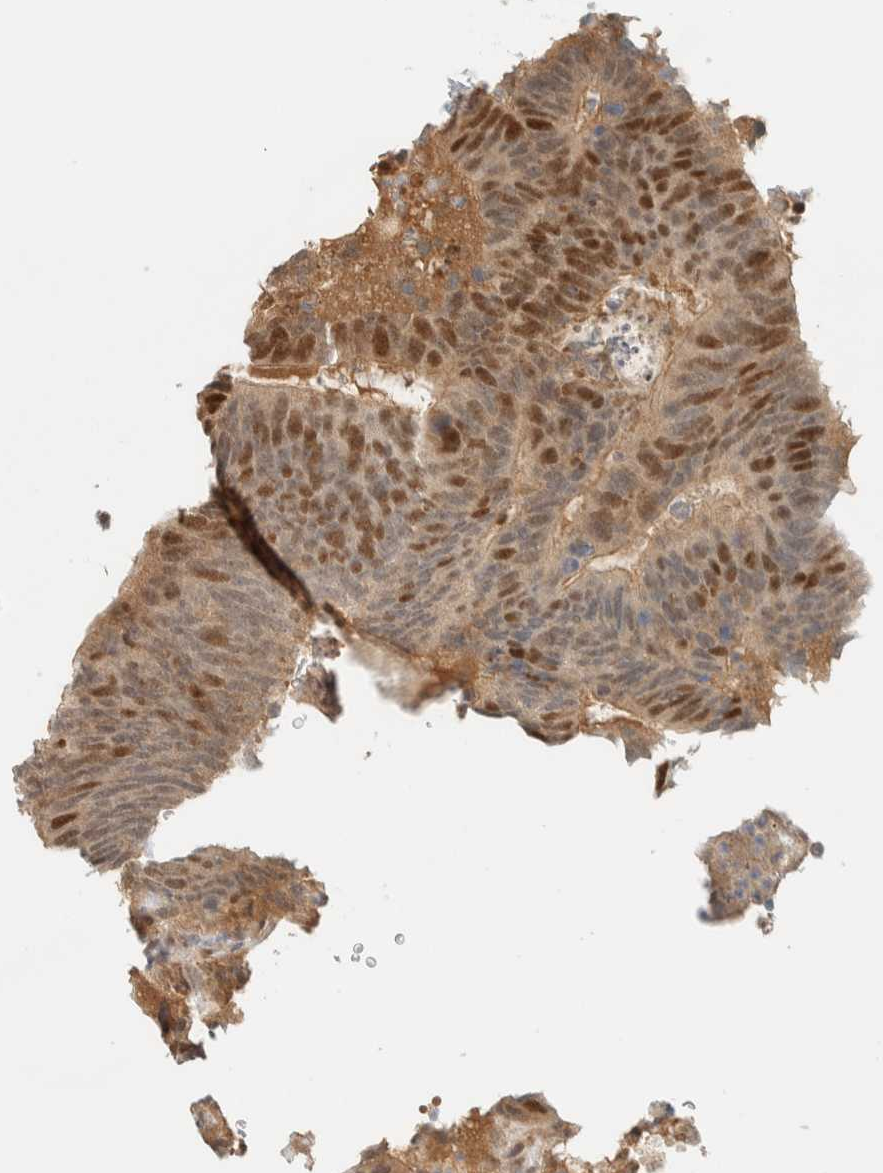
{"staining": {"intensity": "strong", "quantity": ">75%", "location": "cytoplasmic/membranous,nuclear"}, "tissue": "colorectal cancer", "cell_type": "Tumor cells", "image_type": "cancer", "snomed": [{"axis": "morphology", "description": "Adenocarcinoma, NOS"}, {"axis": "topography", "description": "Colon"}], "caption": "This image reveals IHC staining of colorectal cancer, with high strong cytoplasmic/membranous and nuclear positivity in approximately >75% of tumor cells.", "gene": "ZBTB37", "patient": {"sex": "male", "age": 56}}